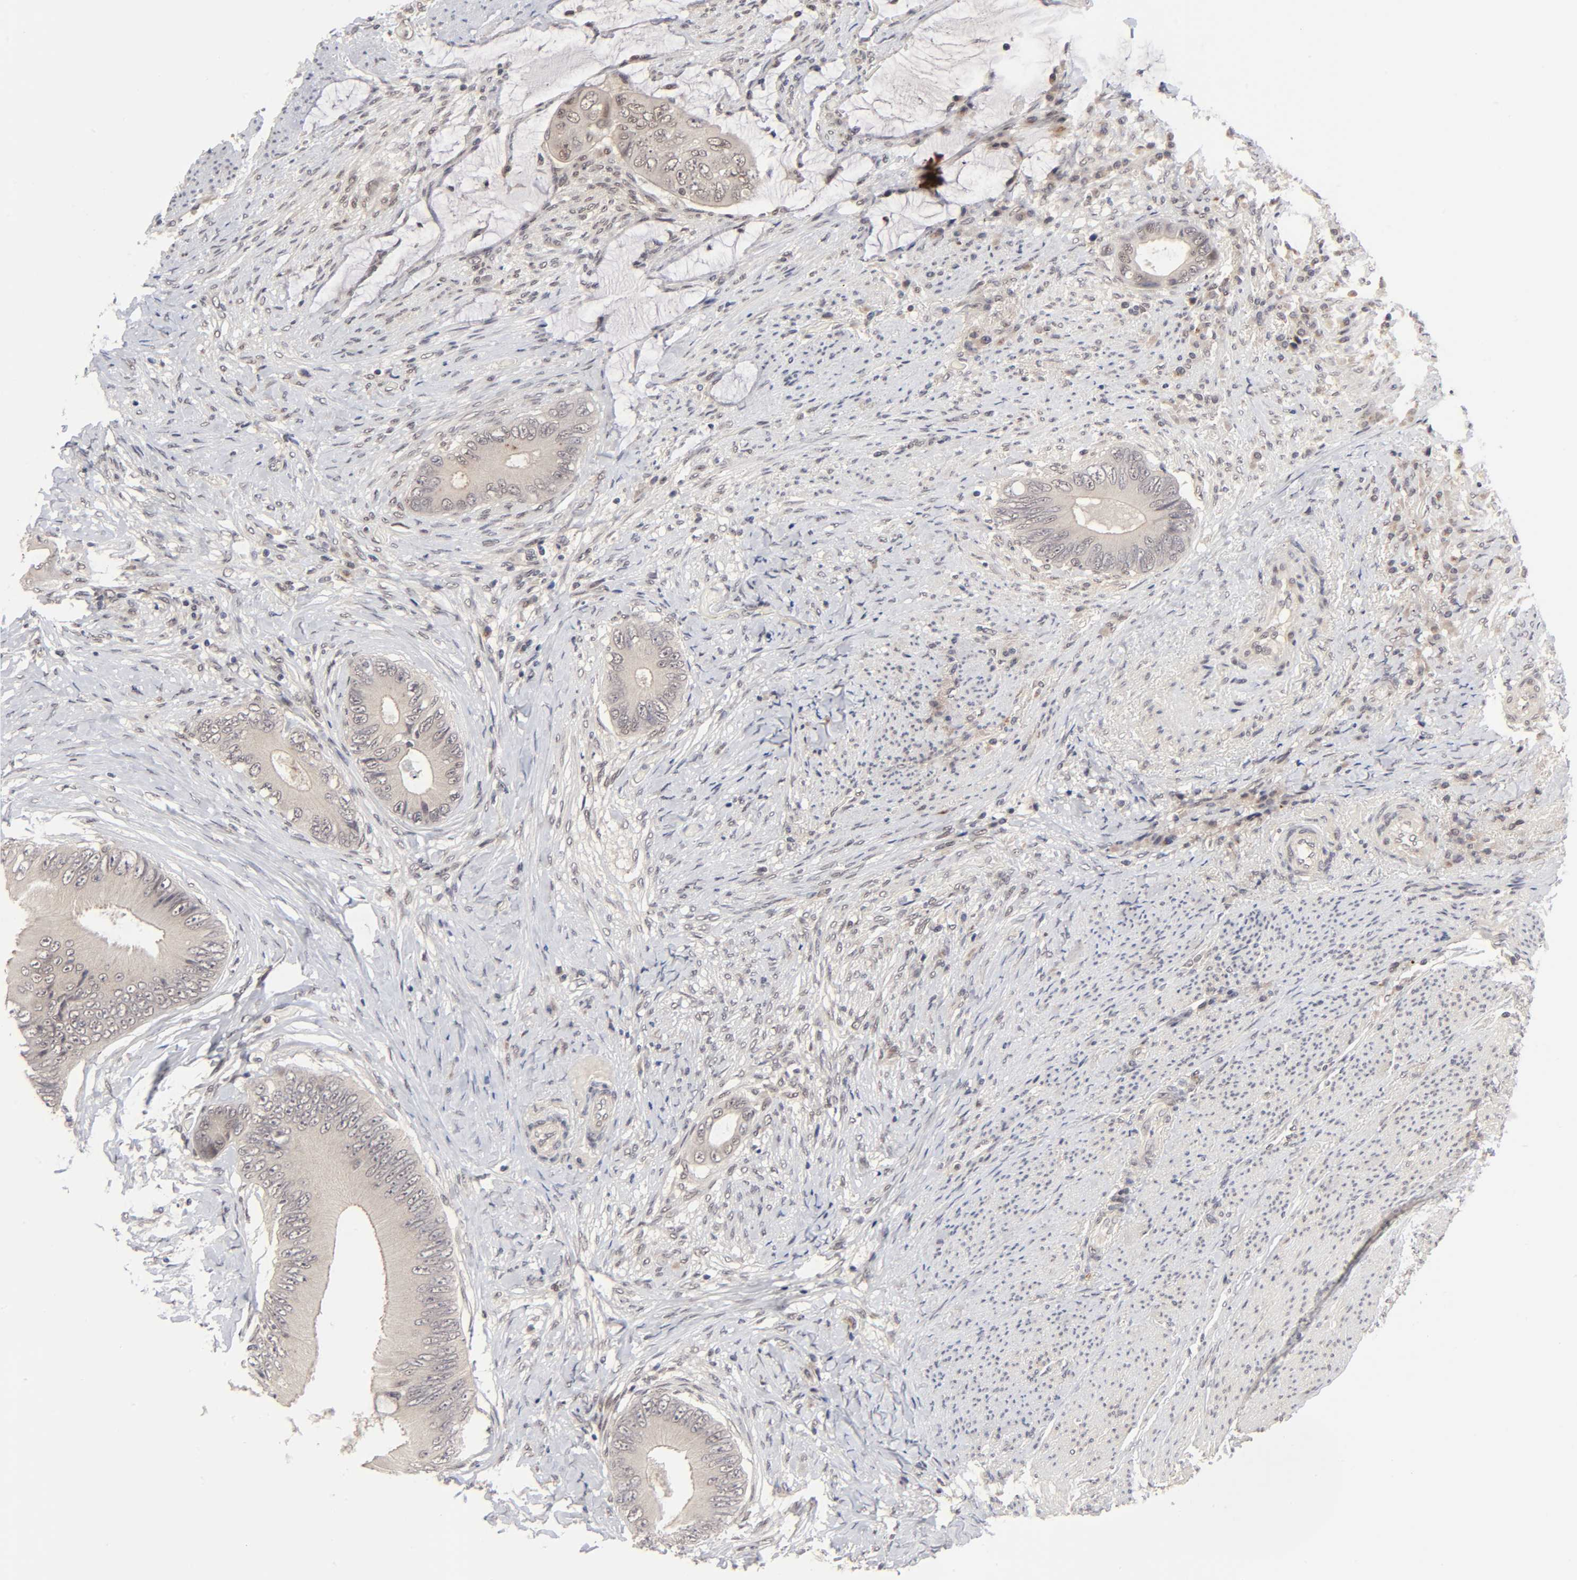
{"staining": {"intensity": "weak", "quantity": "25%-75%", "location": "cytoplasmic/membranous,nuclear"}, "tissue": "colorectal cancer", "cell_type": "Tumor cells", "image_type": "cancer", "snomed": [{"axis": "morphology", "description": "Normal tissue, NOS"}, {"axis": "morphology", "description": "Adenocarcinoma, NOS"}, {"axis": "topography", "description": "Rectum"}, {"axis": "topography", "description": "Peripheral nerve tissue"}], "caption": "Brown immunohistochemical staining in human adenocarcinoma (colorectal) reveals weak cytoplasmic/membranous and nuclear expression in approximately 25%-75% of tumor cells. (Stains: DAB (3,3'-diaminobenzidine) in brown, nuclei in blue, Microscopy: brightfield microscopy at high magnification).", "gene": "EP300", "patient": {"sex": "female", "age": 77}}